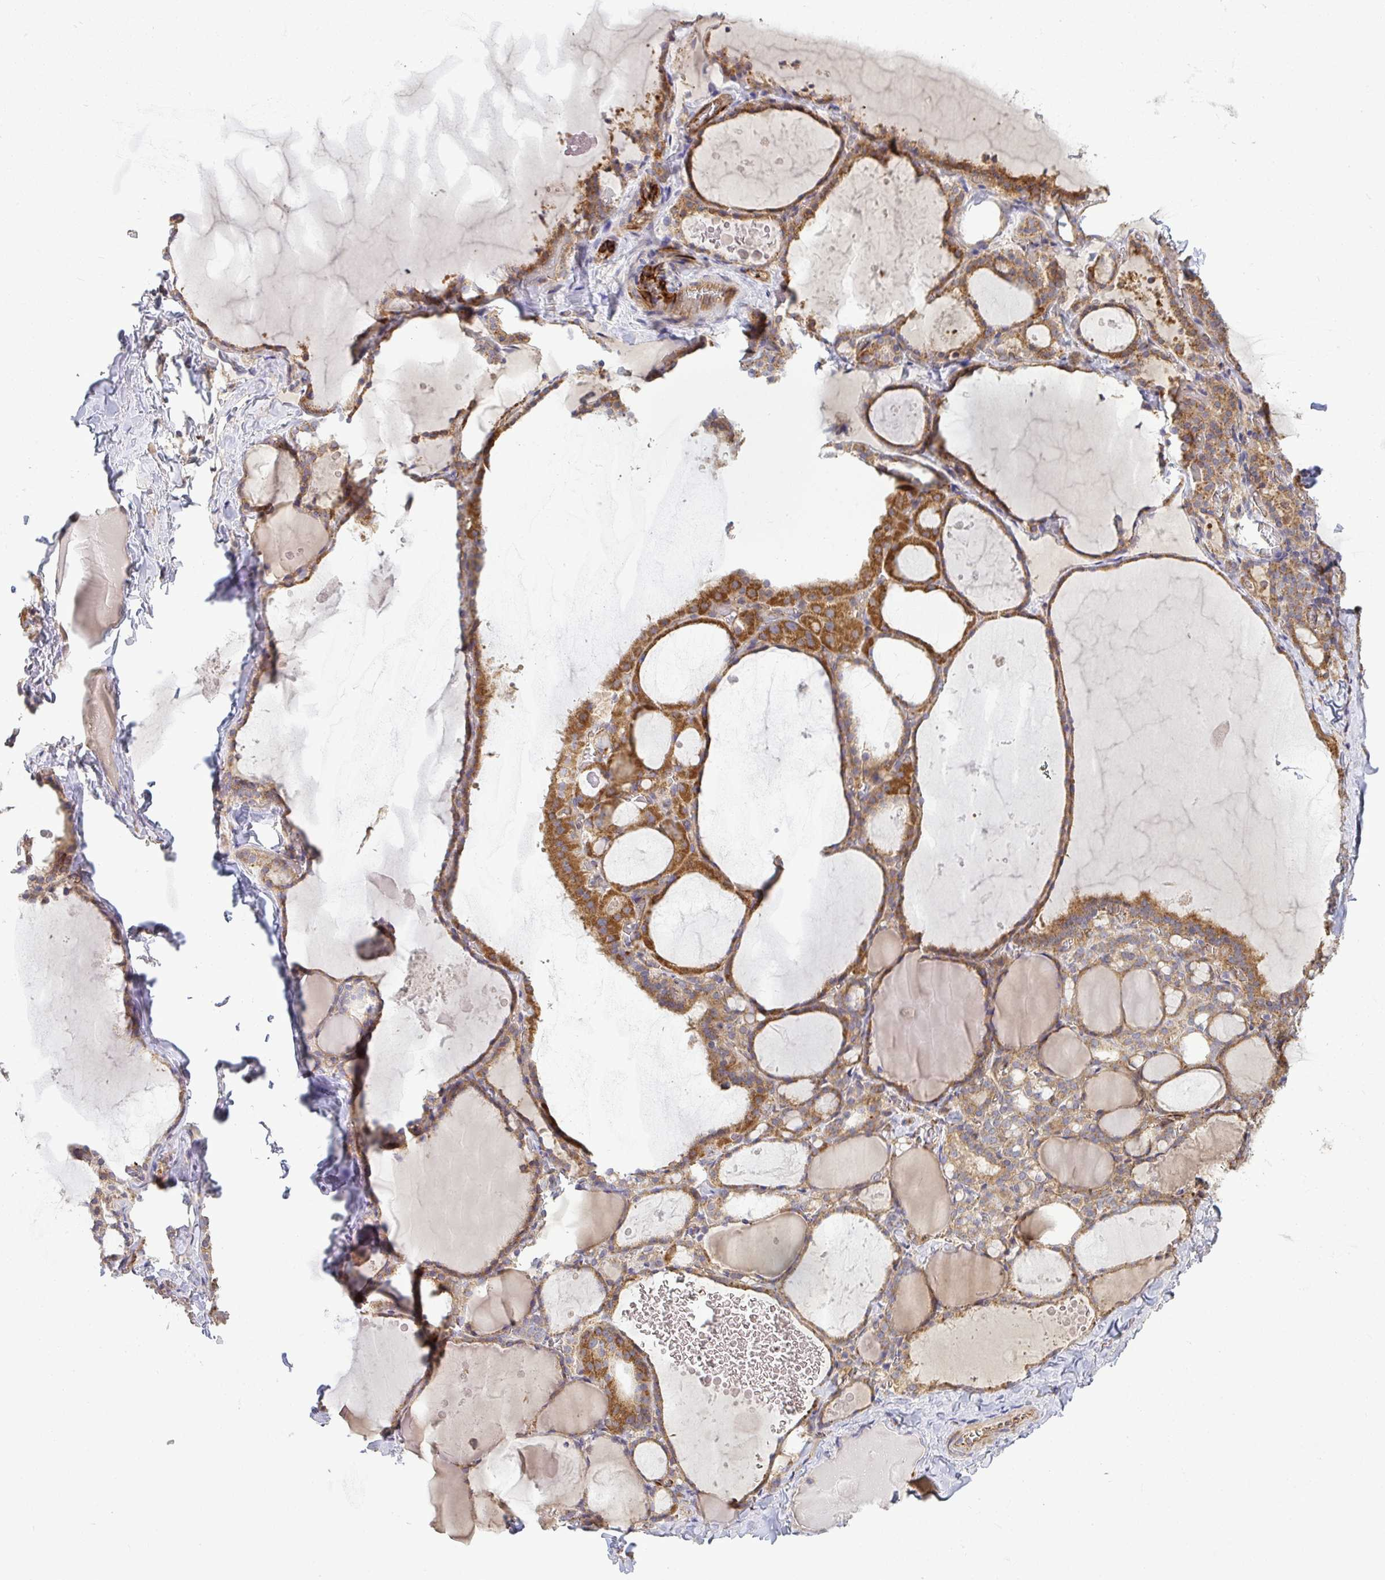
{"staining": {"intensity": "moderate", "quantity": ">75%", "location": "cytoplasmic/membranous"}, "tissue": "thyroid gland", "cell_type": "Glandular cells", "image_type": "normal", "snomed": [{"axis": "morphology", "description": "Normal tissue, NOS"}, {"axis": "topography", "description": "Thyroid gland"}], "caption": "DAB (3,3'-diaminobenzidine) immunohistochemical staining of benign thyroid gland demonstrates moderate cytoplasmic/membranous protein positivity in approximately >75% of glandular cells. (Brightfield microscopy of DAB IHC at high magnification).", "gene": "B4GALT6", "patient": {"sex": "male", "age": 56}}